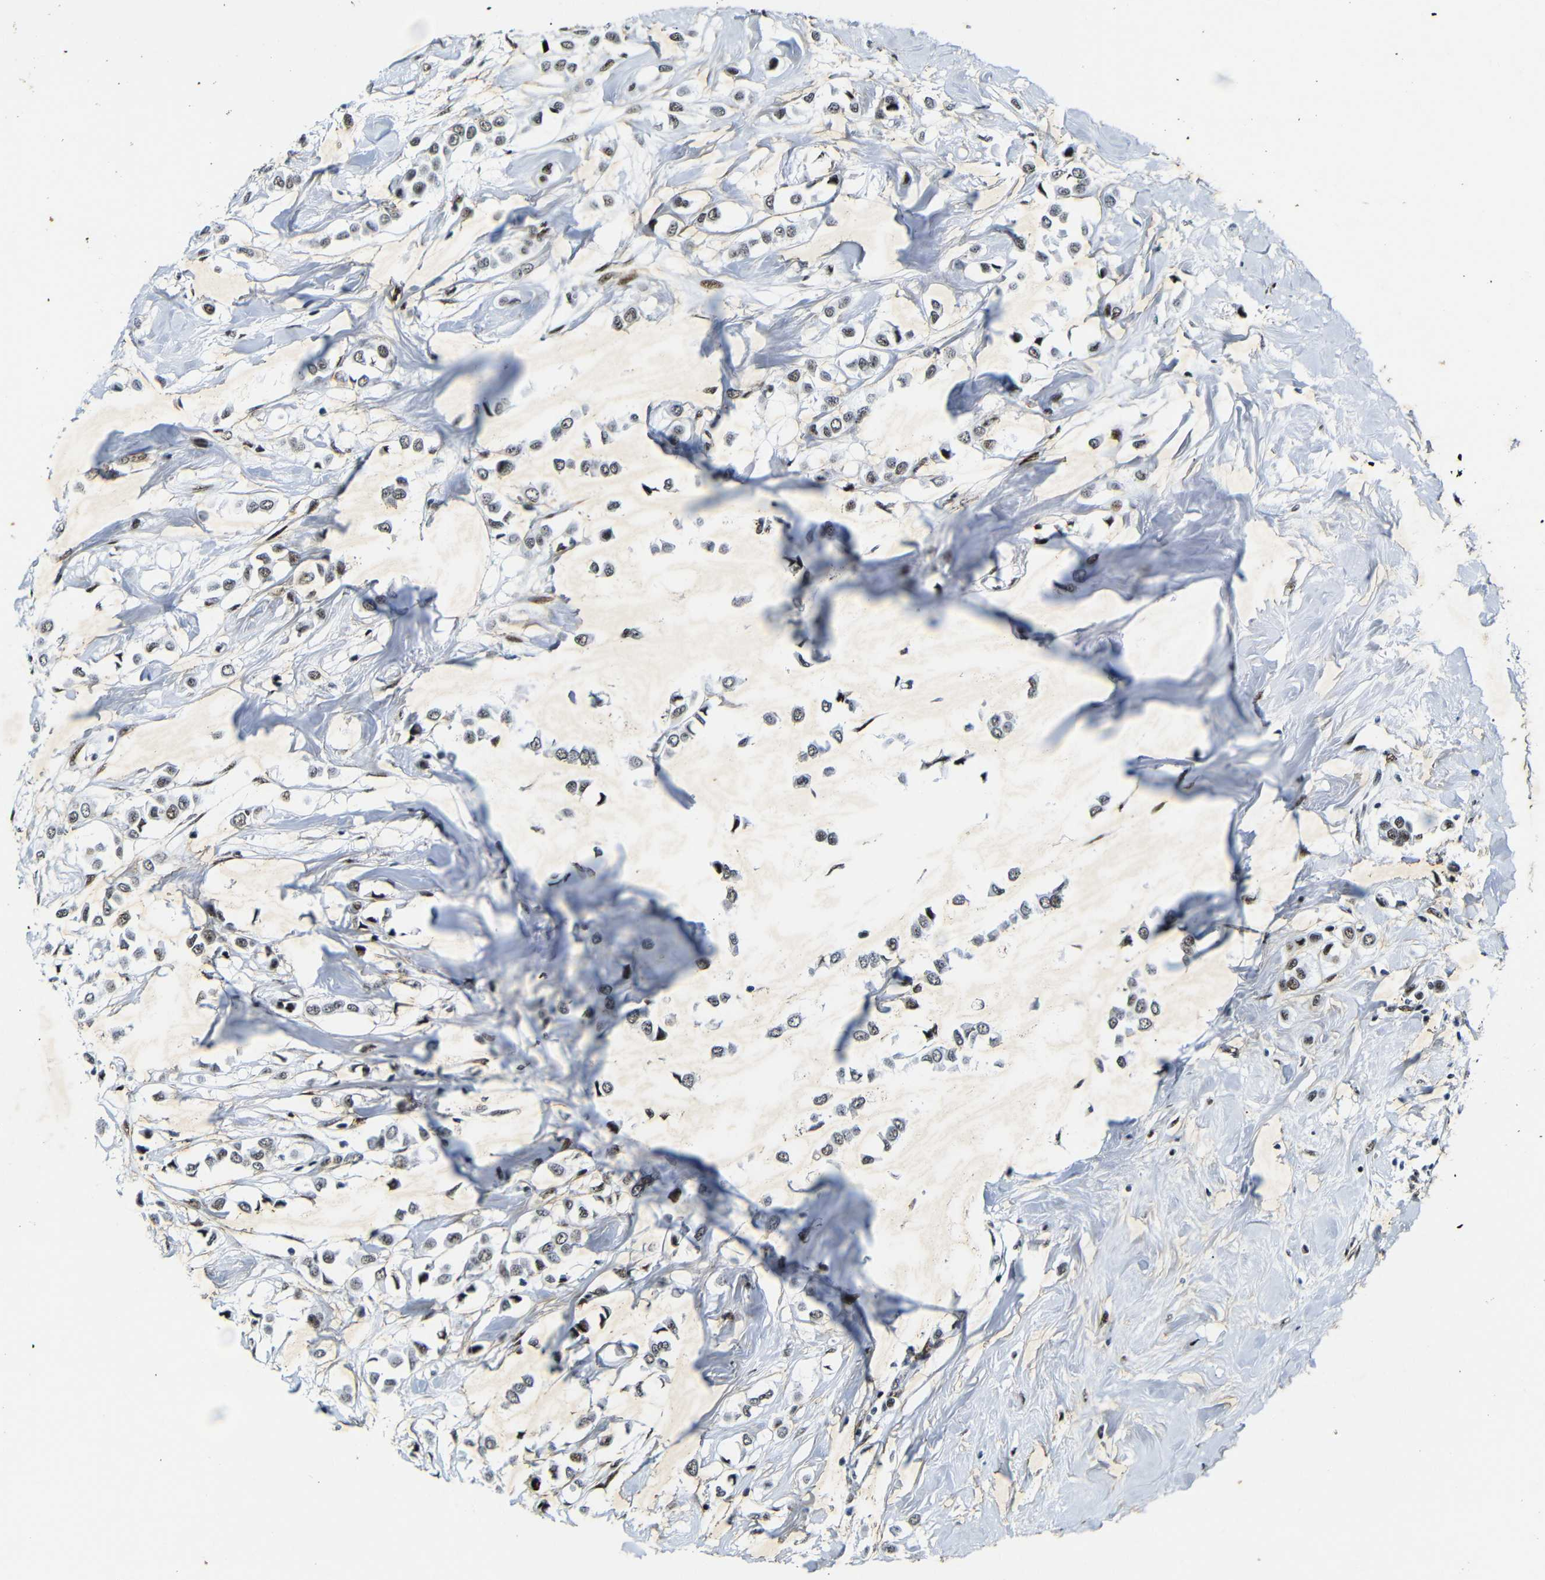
{"staining": {"intensity": "weak", "quantity": ">75%", "location": "nuclear"}, "tissue": "breast cancer", "cell_type": "Tumor cells", "image_type": "cancer", "snomed": [{"axis": "morphology", "description": "Lobular carcinoma"}, {"axis": "topography", "description": "Breast"}], "caption": "Breast lobular carcinoma was stained to show a protein in brown. There is low levels of weak nuclear staining in approximately >75% of tumor cells. The staining was performed using DAB (3,3'-diaminobenzidine), with brown indicating positive protein expression. Nuclei are stained blue with hematoxylin.", "gene": "SRSF1", "patient": {"sex": "female", "age": 51}}